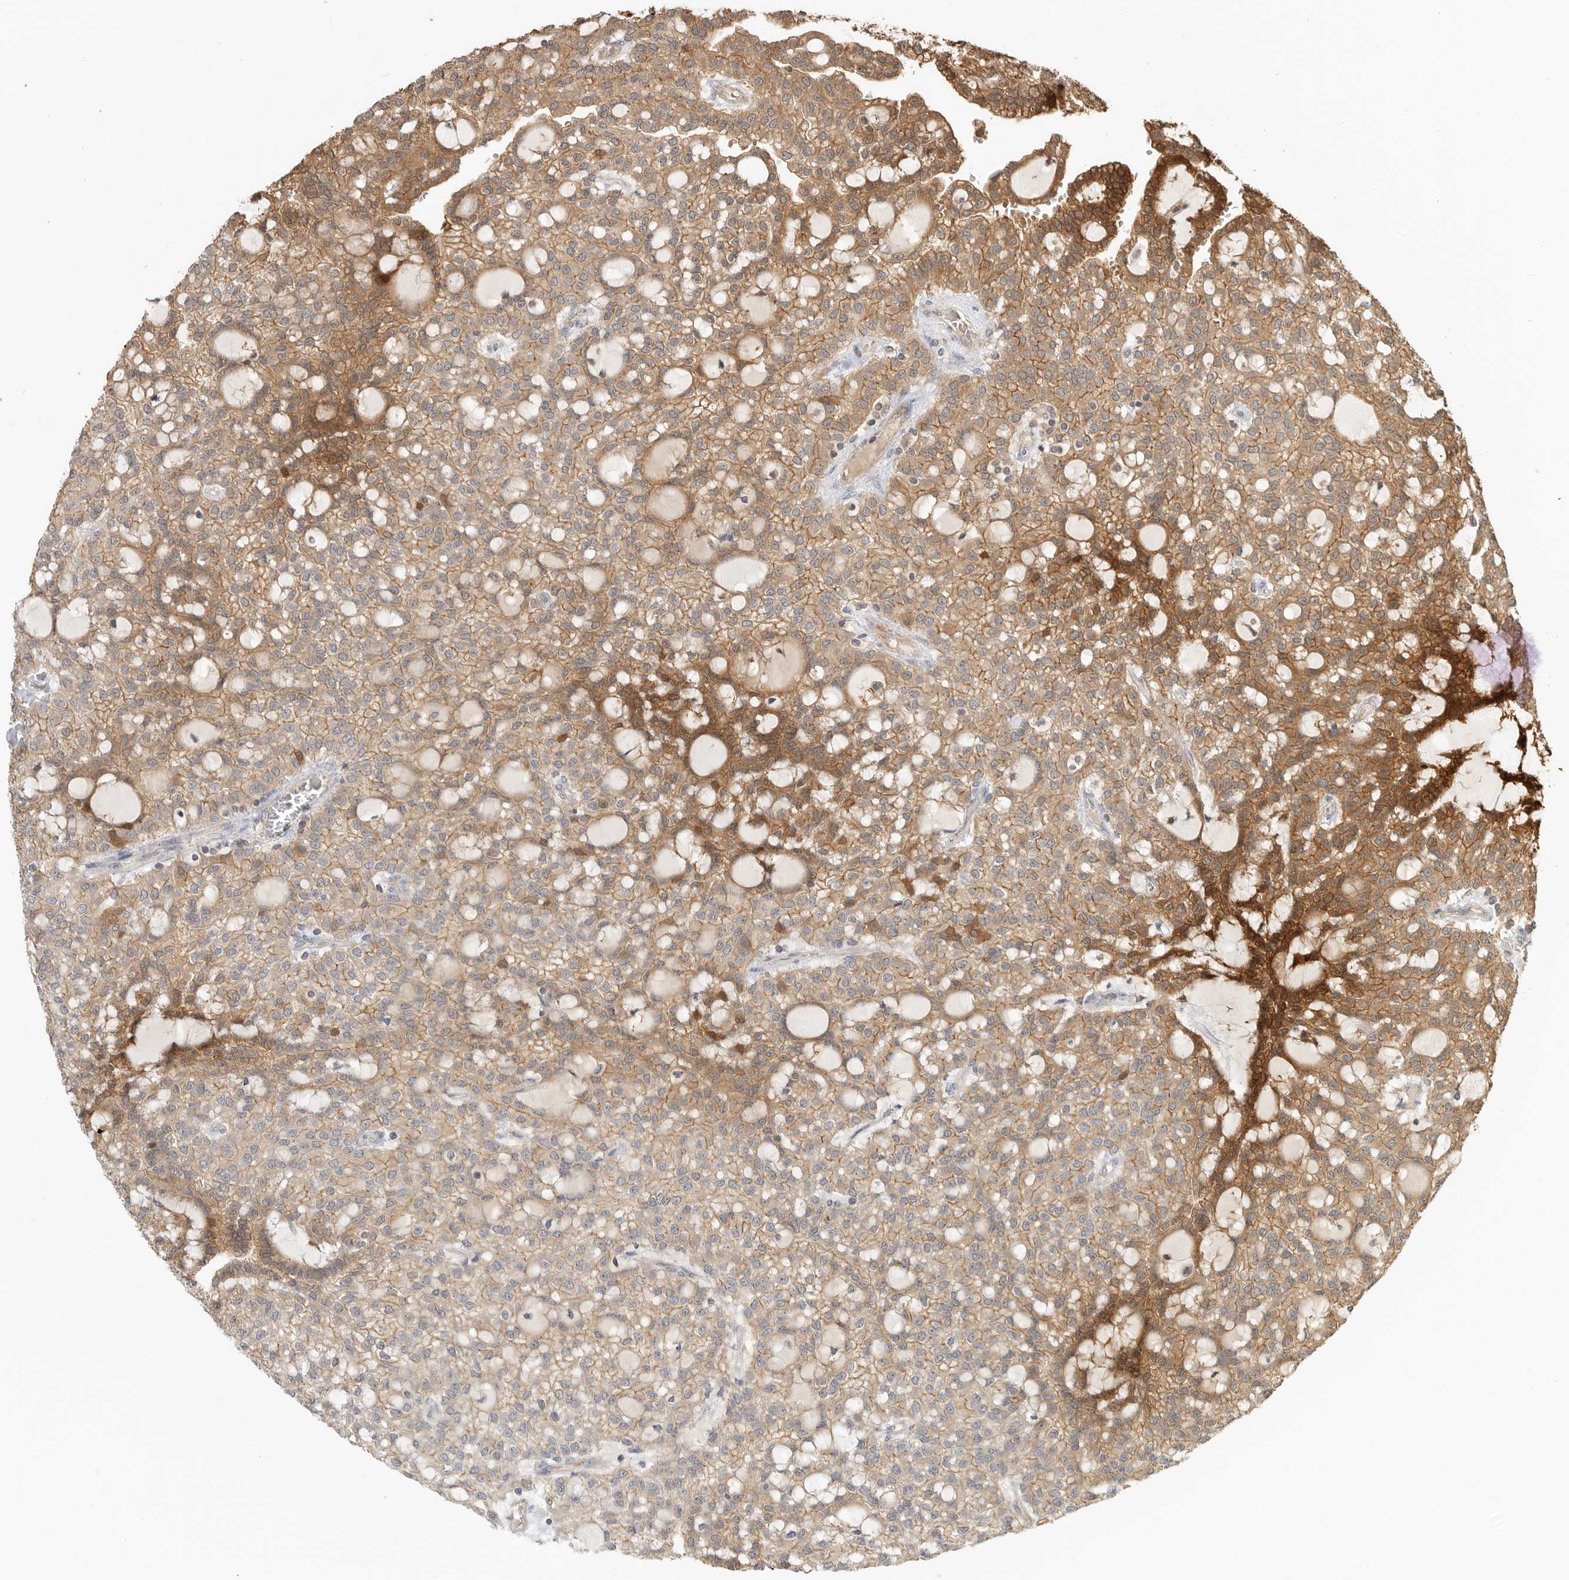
{"staining": {"intensity": "strong", "quantity": "<25%", "location": "cytoplasmic/membranous"}, "tissue": "renal cancer", "cell_type": "Tumor cells", "image_type": "cancer", "snomed": [{"axis": "morphology", "description": "Adenocarcinoma, NOS"}, {"axis": "topography", "description": "Kidney"}], "caption": "Immunohistochemistry staining of renal adenocarcinoma, which displays medium levels of strong cytoplasmic/membranous expression in about <25% of tumor cells indicating strong cytoplasmic/membranous protein positivity. The staining was performed using DAB (3,3'-diaminobenzidine) (brown) for protein detection and nuclei were counterstained in hematoxylin (blue).", "gene": "CLDN12", "patient": {"sex": "male", "age": 63}}